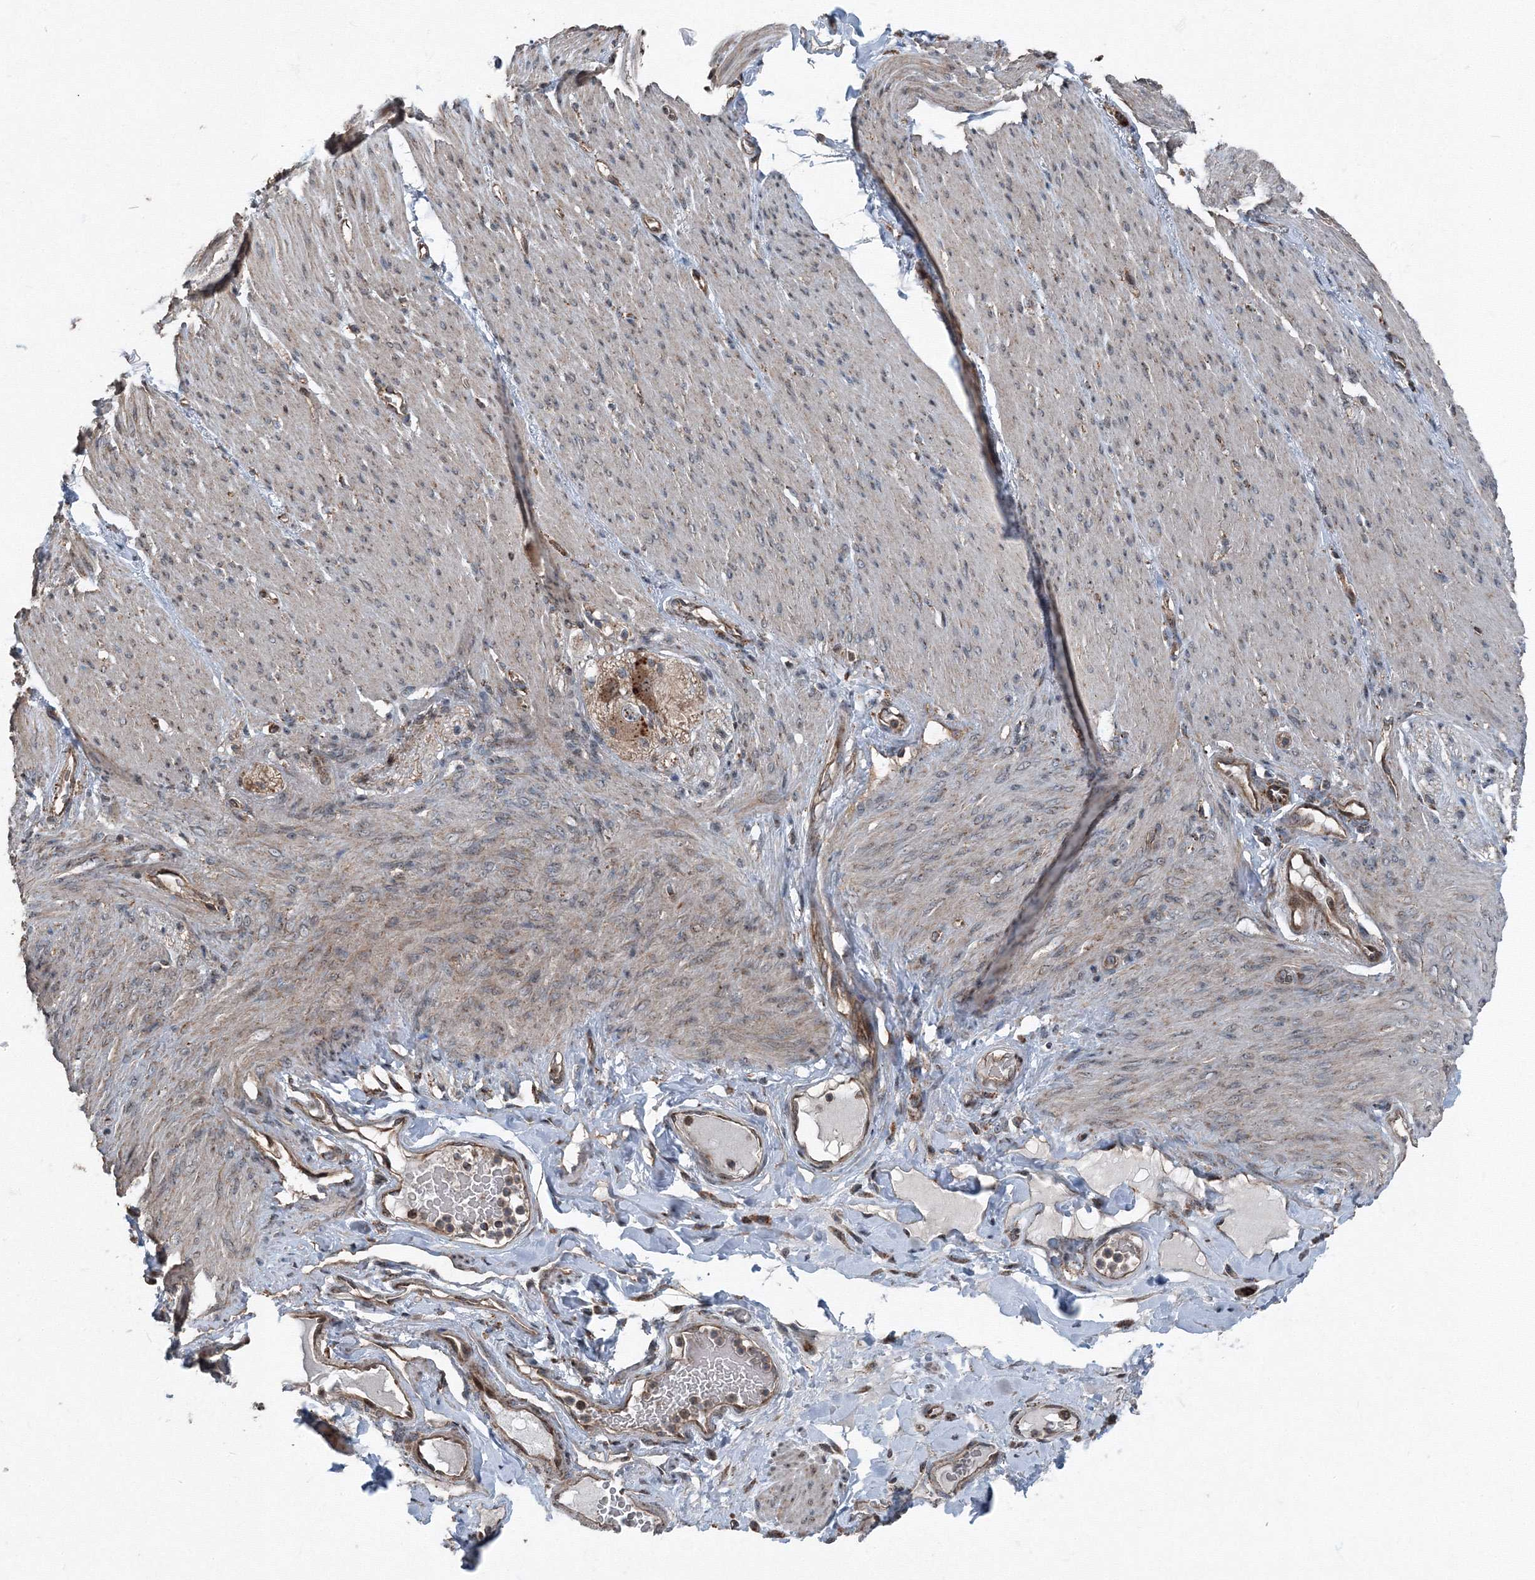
{"staining": {"intensity": "weak", "quantity": "<25%", "location": "cytoplasmic/membranous"}, "tissue": "soft tissue", "cell_type": "Chondrocytes", "image_type": "normal", "snomed": [{"axis": "morphology", "description": "Normal tissue, NOS"}, {"axis": "topography", "description": "Colon"}, {"axis": "topography", "description": "Peripheral nerve tissue"}], "caption": "DAB (3,3'-diaminobenzidine) immunohistochemical staining of normal soft tissue shows no significant staining in chondrocytes.", "gene": "AASDH", "patient": {"sex": "female", "age": 61}}